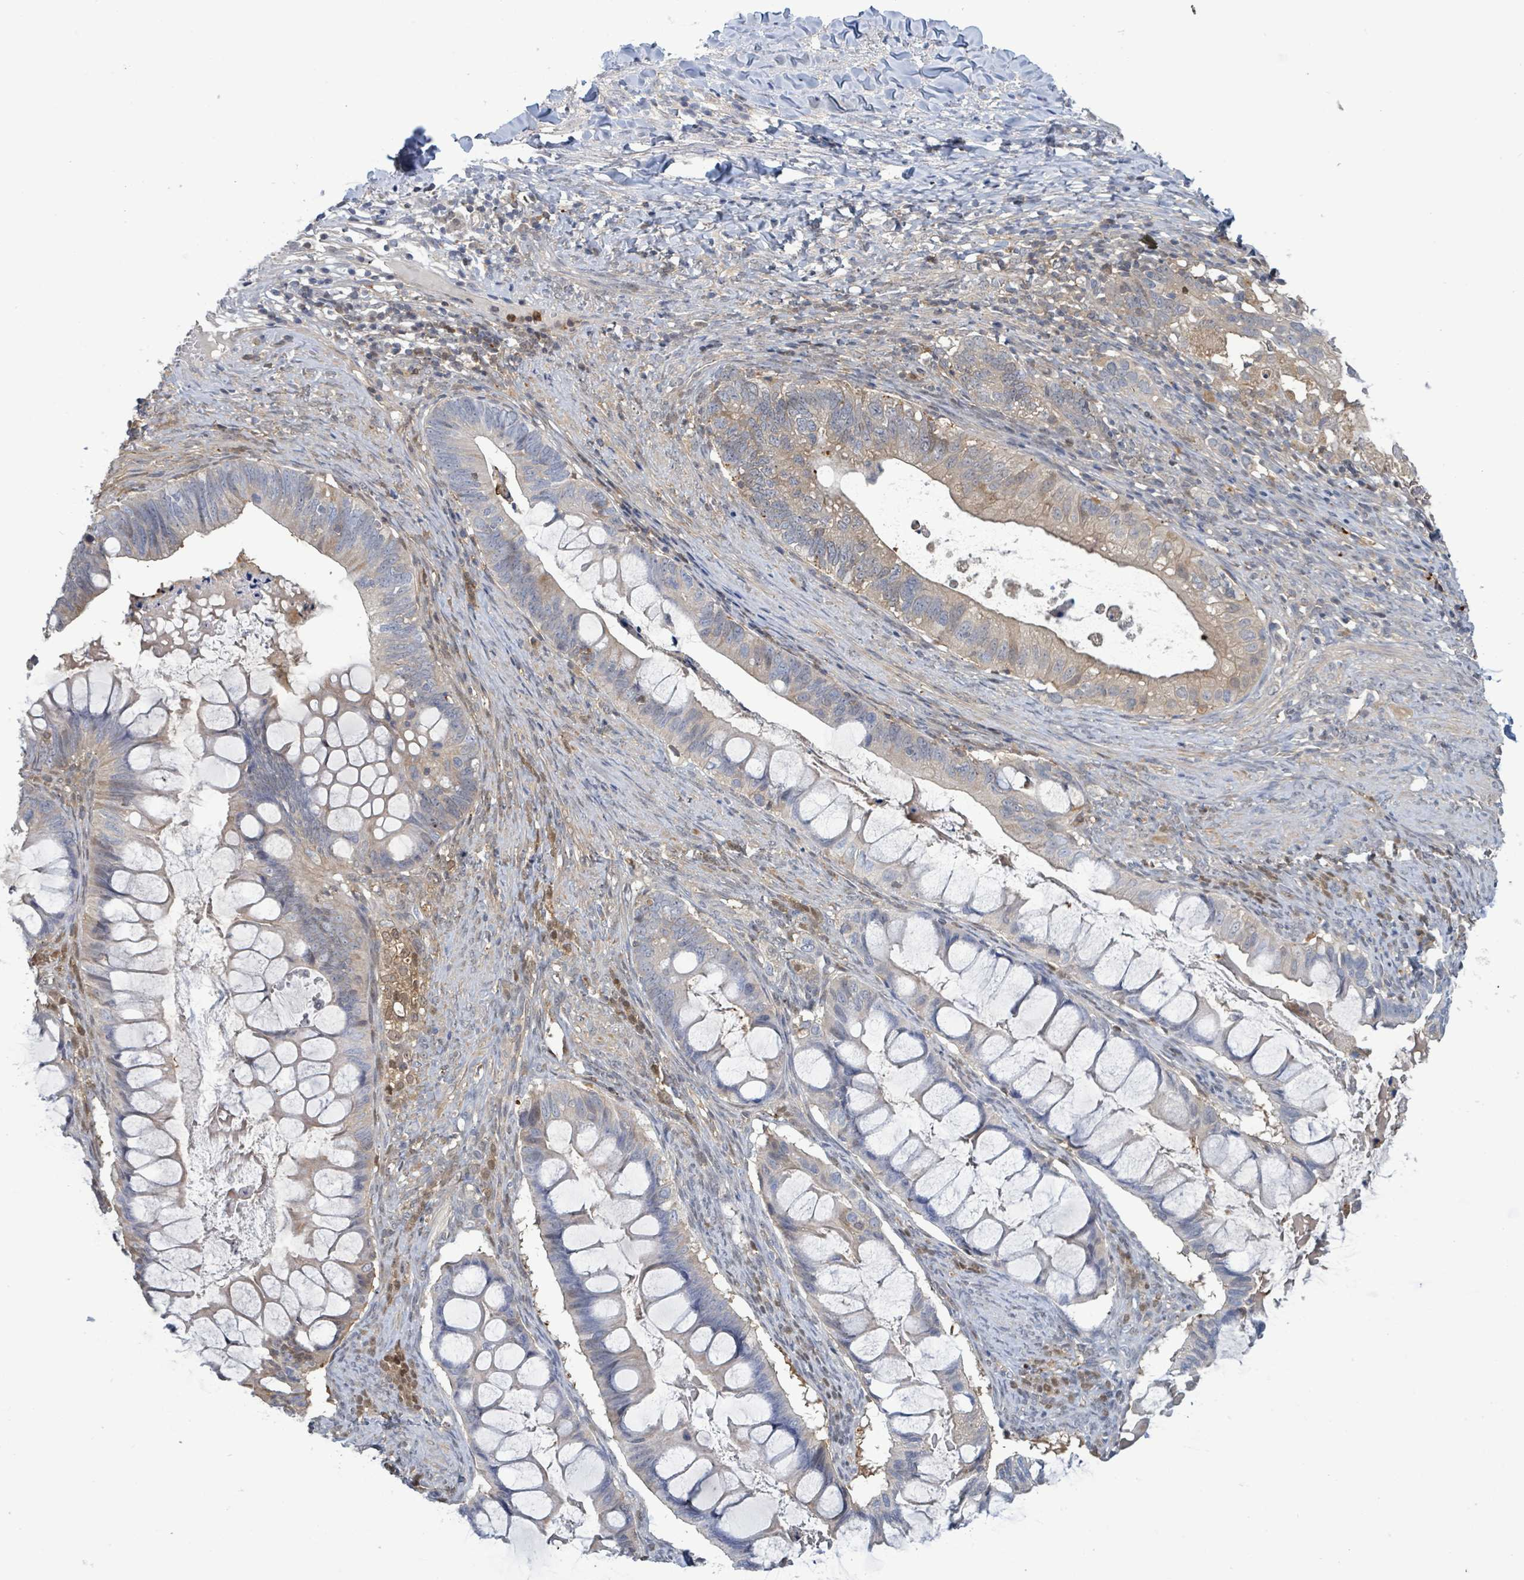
{"staining": {"intensity": "negative", "quantity": "none", "location": "none"}, "tissue": "ovarian cancer", "cell_type": "Tumor cells", "image_type": "cancer", "snomed": [{"axis": "morphology", "description": "Cystadenocarcinoma, mucinous, NOS"}, {"axis": "topography", "description": "Ovary"}], "caption": "Ovarian cancer was stained to show a protein in brown. There is no significant expression in tumor cells.", "gene": "PGAM1", "patient": {"sex": "female", "age": 61}}